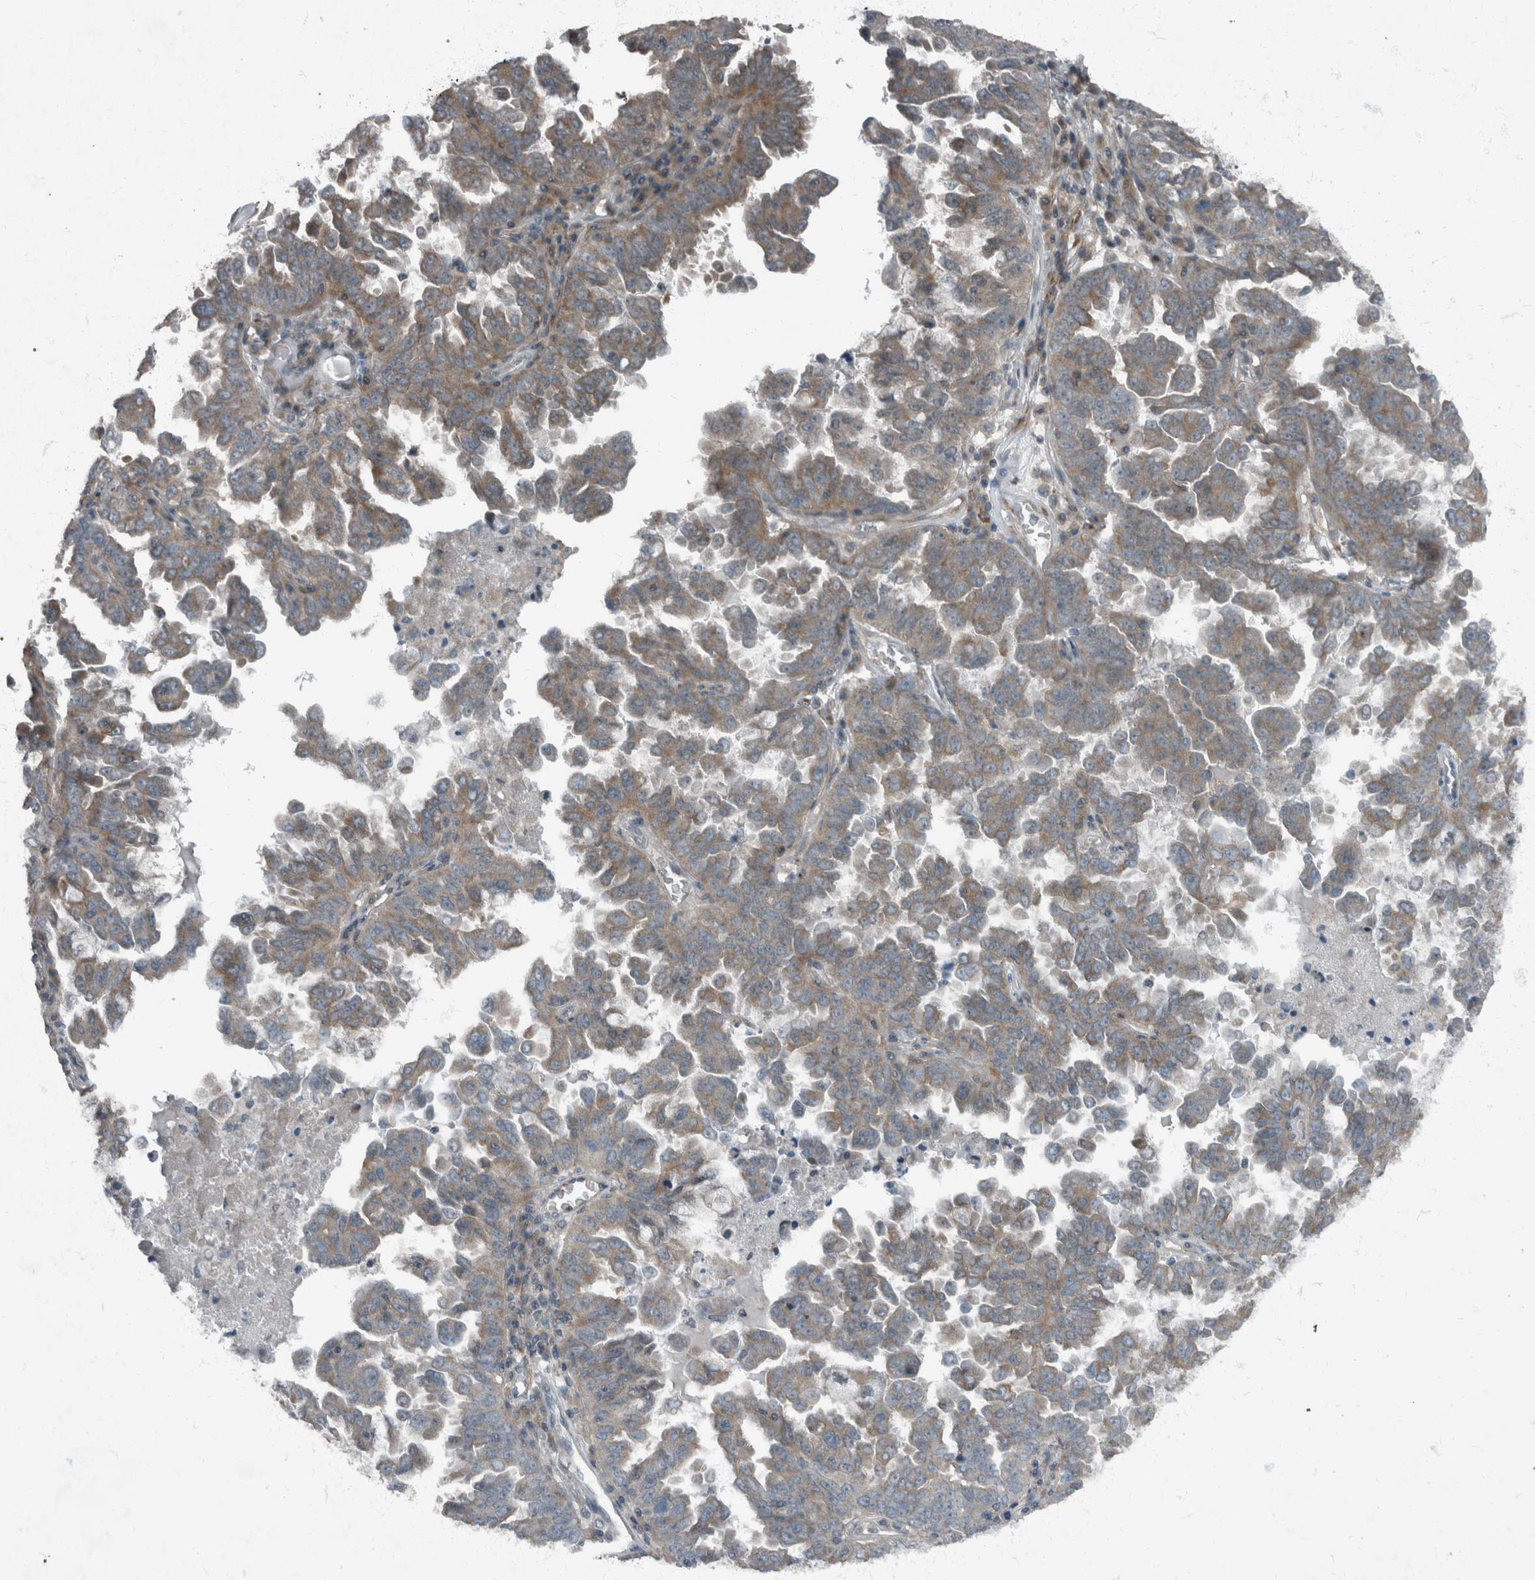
{"staining": {"intensity": "moderate", "quantity": ">75%", "location": "cytoplasmic/membranous"}, "tissue": "ovarian cancer", "cell_type": "Tumor cells", "image_type": "cancer", "snomed": [{"axis": "morphology", "description": "Carcinoma, endometroid"}, {"axis": "topography", "description": "Ovary"}], "caption": "This photomicrograph demonstrates immunohistochemistry (IHC) staining of human ovarian cancer (endometroid carcinoma), with medium moderate cytoplasmic/membranous staining in about >75% of tumor cells.", "gene": "RABGGTB", "patient": {"sex": "female", "age": 62}}